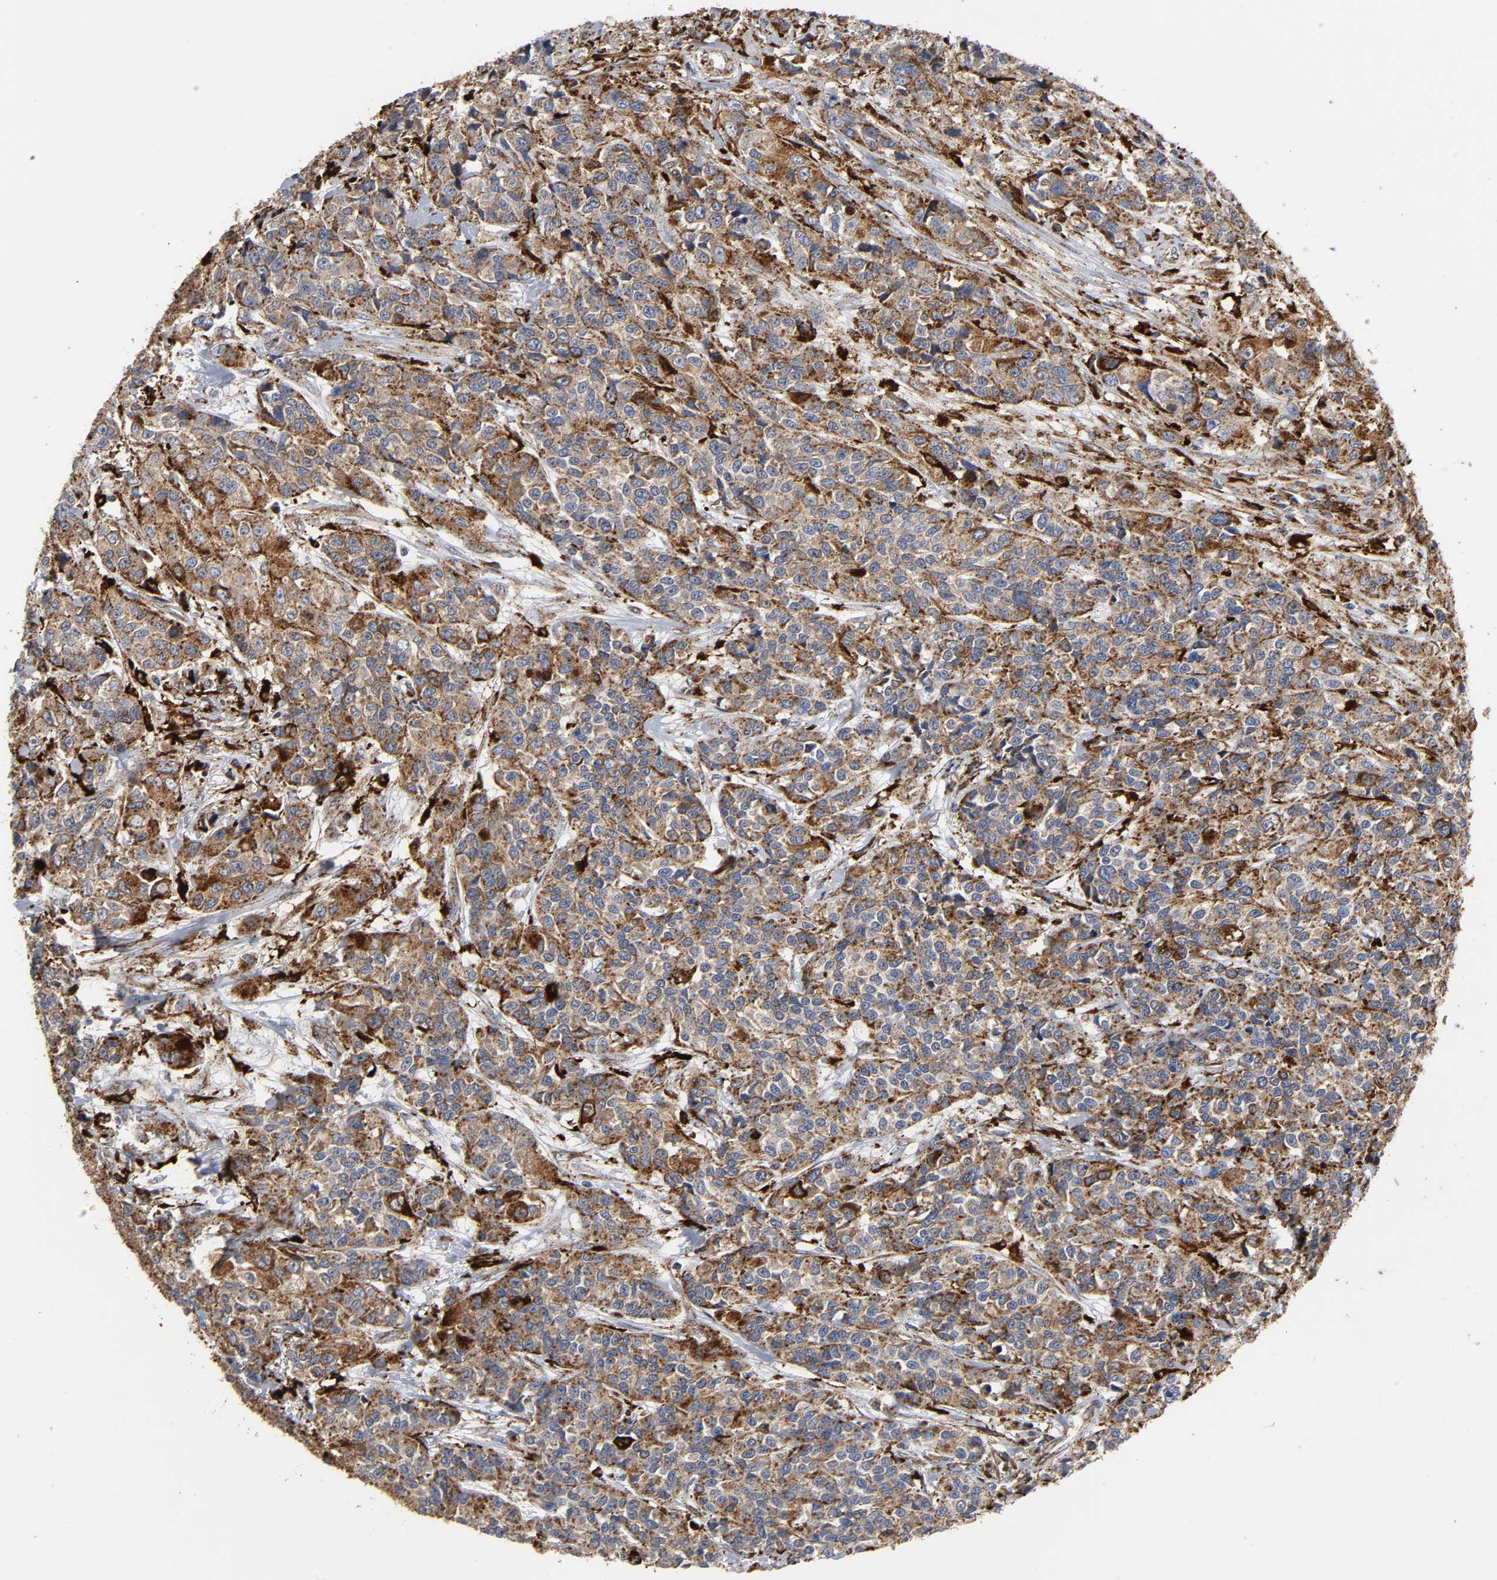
{"staining": {"intensity": "moderate", "quantity": ">75%", "location": "cytoplasmic/membranous"}, "tissue": "urothelial cancer", "cell_type": "Tumor cells", "image_type": "cancer", "snomed": [{"axis": "morphology", "description": "Urothelial carcinoma, High grade"}, {"axis": "topography", "description": "Urinary bladder"}], "caption": "Protein staining exhibits moderate cytoplasmic/membranous positivity in about >75% of tumor cells in urothelial cancer.", "gene": "PSAP", "patient": {"sex": "female", "age": 81}}